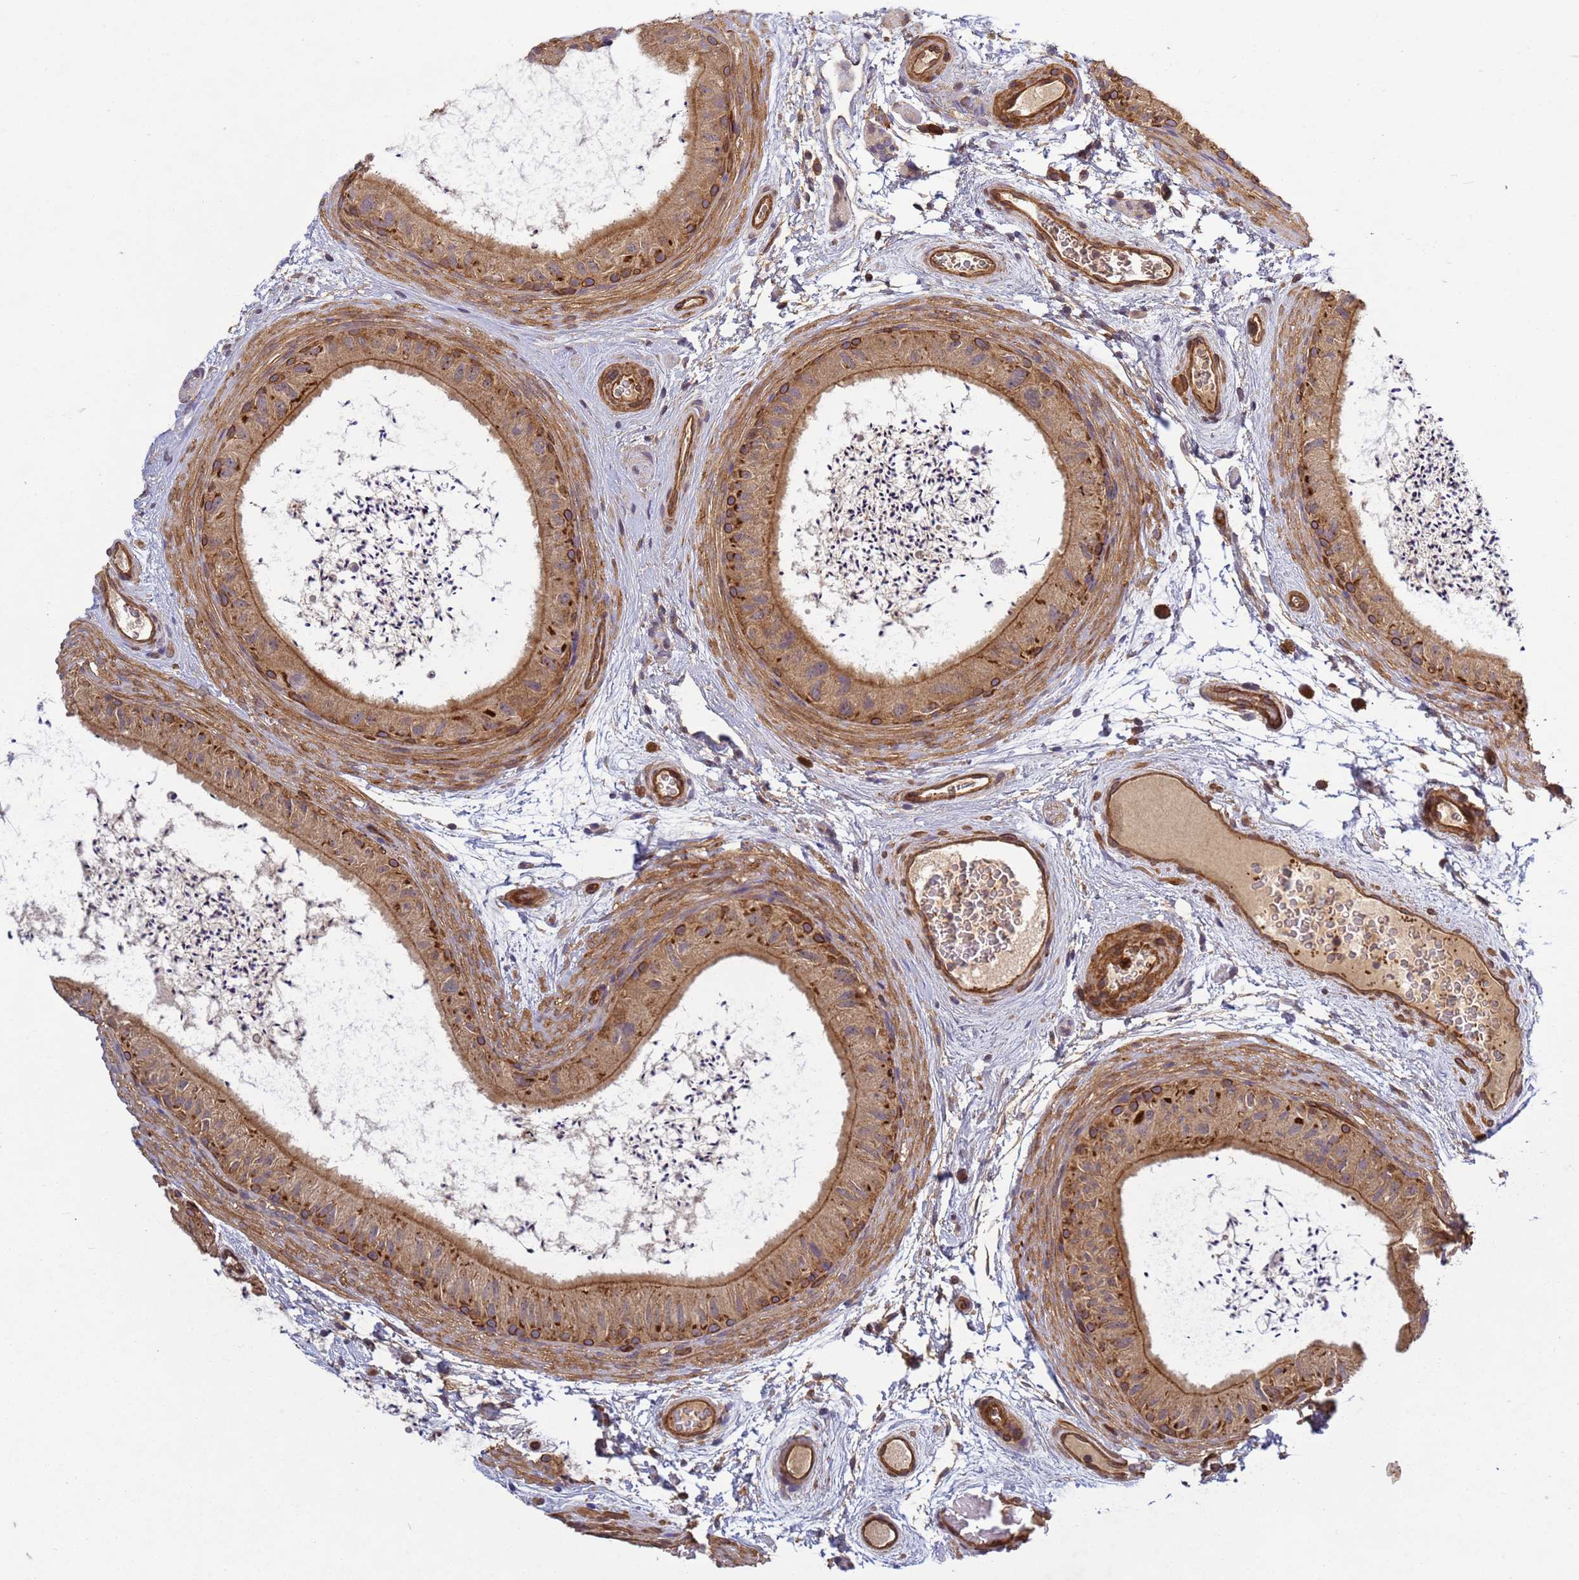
{"staining": {"intensity": "strong", "quantity": "25%-75%", "location": "cytoplasmic/membranous"}, "tissue": "epididymis", "cell_type": "Glandular cells", "image_type": "normal", "snomed": [{"axis": "morphology", "description": "Normal tissue, NOS"}, {"axis": "topography", "description": "Epididymis"}], "caption": "Immunohistochemical staining of benign epididymis exhibits 25%-75% levels of strong cytoplasmic/membranous protein expression in approximately 25%-75% of glandular cells. The staining is performed using DAB brown chromogen to label protein expression. The nuclei are counter-stained blue using hematoxylin.", "gene": "C8orf34", "patient": {"sex": "male", "age": 50}}